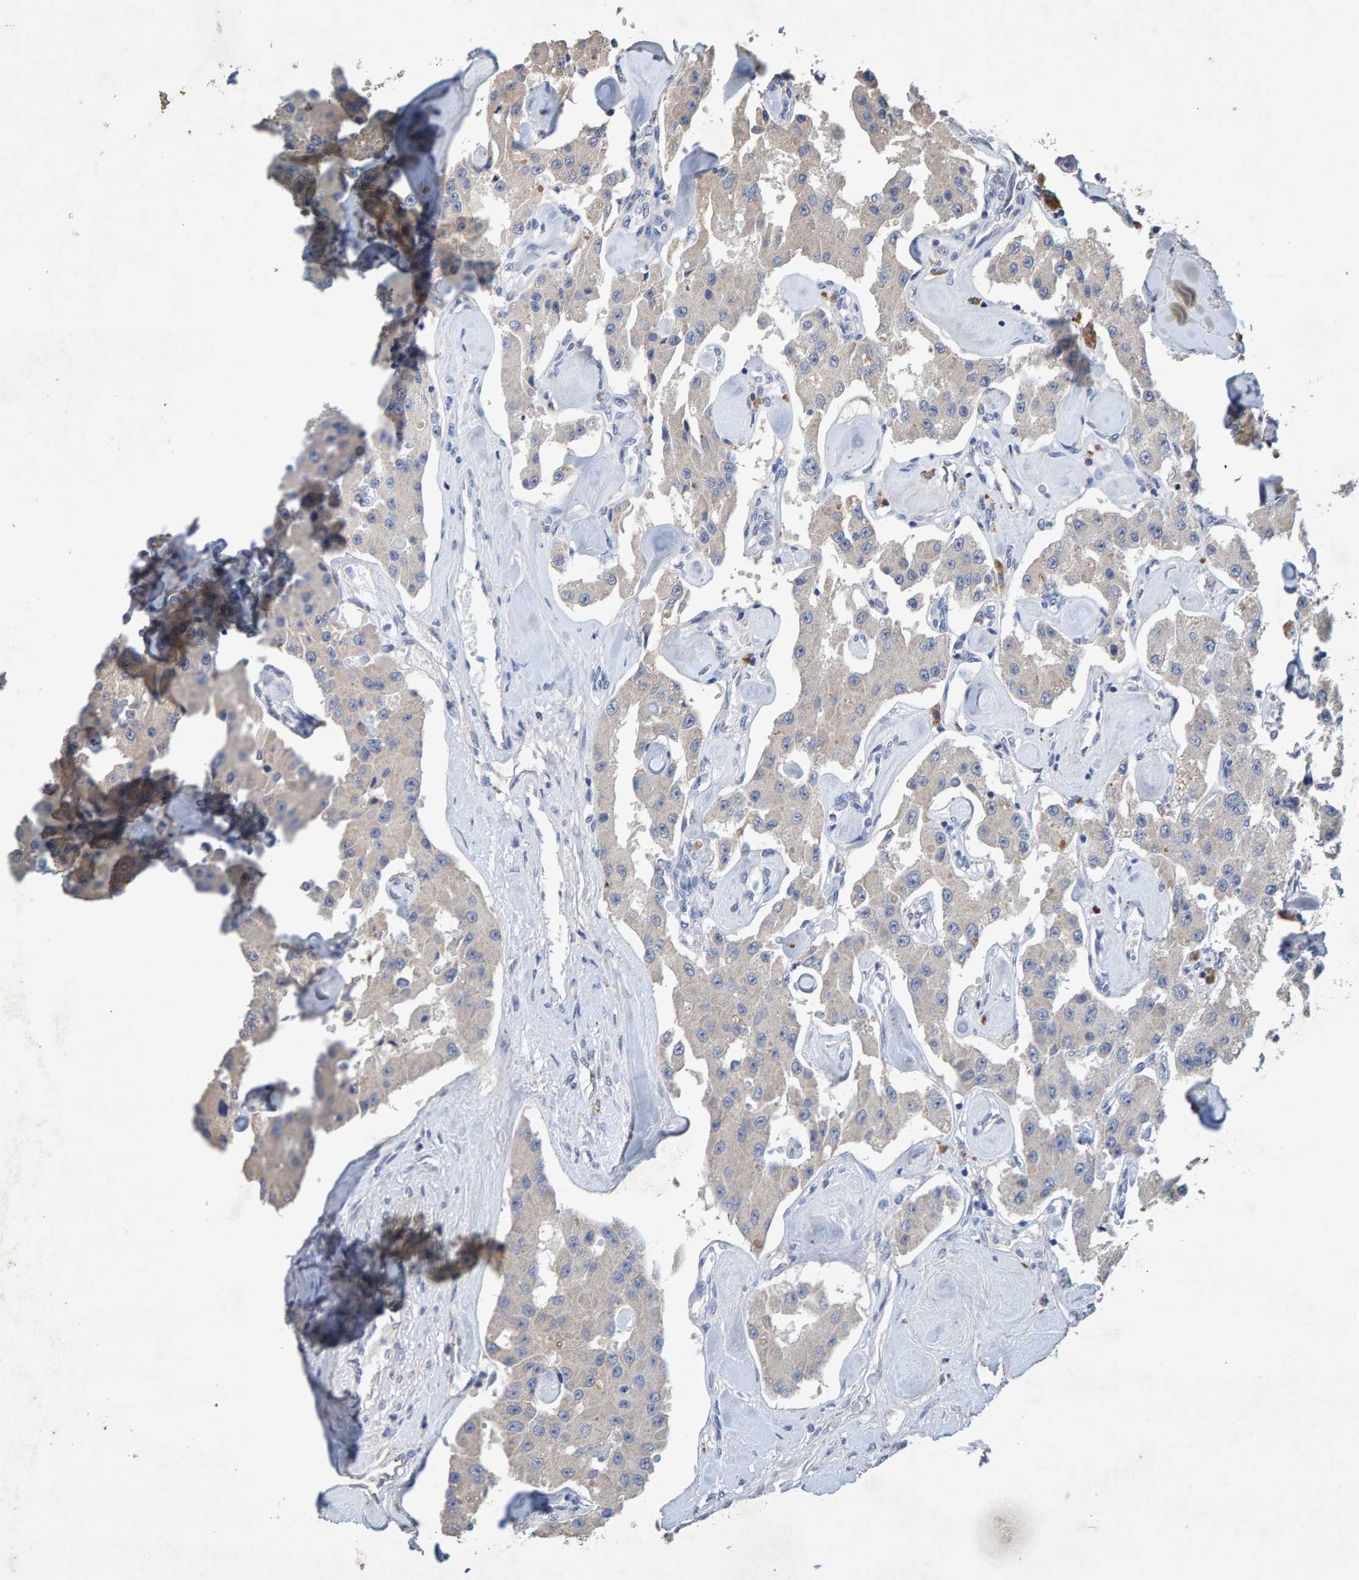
{"staining": {"intensity": "negative", "quantity": "none", "location": "none"}, "tissue": "carcinoid", "cell_type": "Tumor cells", "image_type": "cancer", "snomed": [{"axis": "morphology", "description": "Carcinoid, malignant, NOS"}, {"axis": "topography", "description": "Pancreas"}], "caption": "Tumor cells show no significant staining in carcinoid (malignant).", "gene": "CTH", "patient": {"sex": "male", "age": 41}}